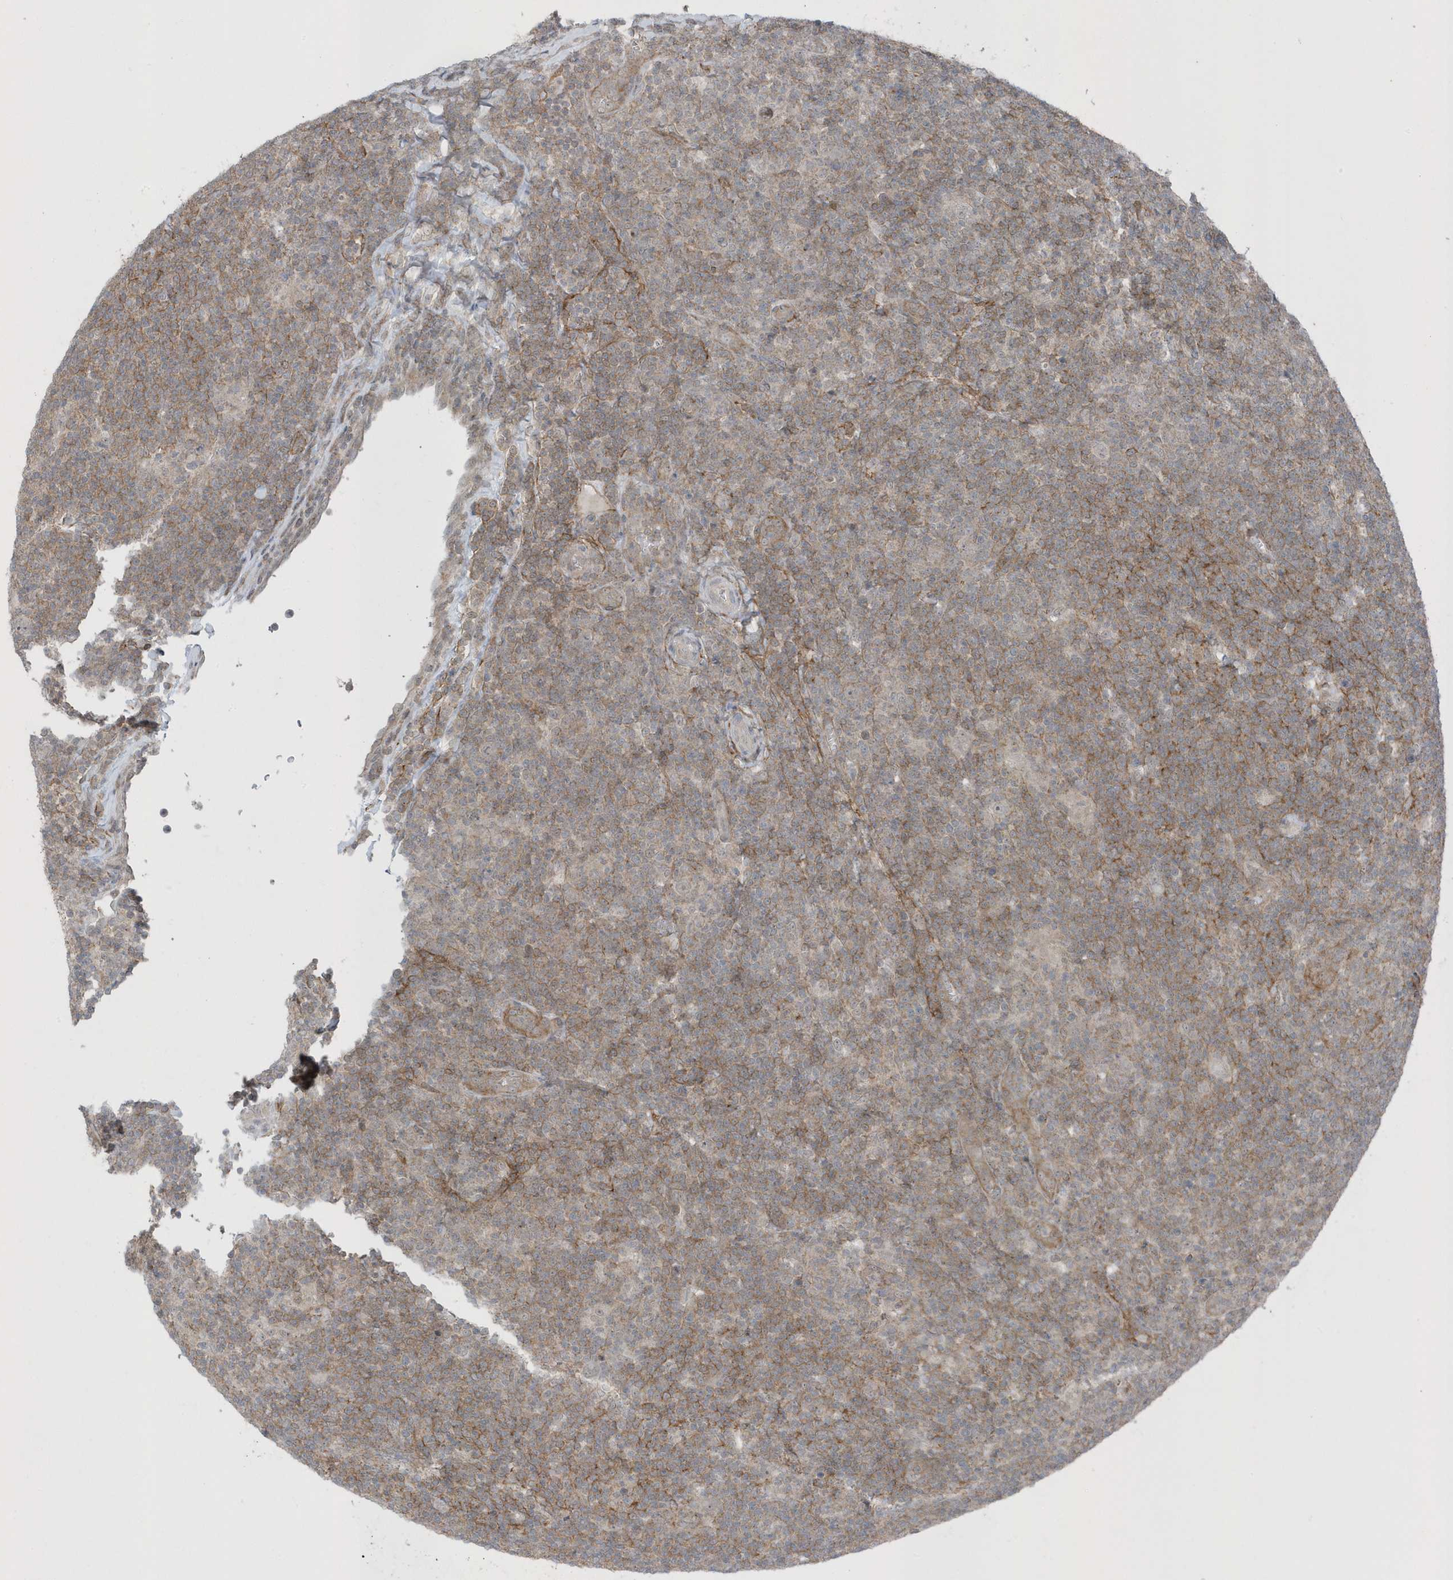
{"staining": {"intensity": "negative", "quantity": "none", "location": "none"}, "tissue": "lymphoma", "cell_type": "Tumor cells", "image_type": "cancer", "snomed": [{"axis": "morphology", "description": "Hodgkin's disease, NOS"}, {"axis": "topography", "description": "Lymph node"}], "caption": "A histopathology image of Hodgkin's disease stained for a protein reveals no brown staining in tumor cells.", "gene": "PARD3B", "patient": {"sex": "female", "age": 57}}